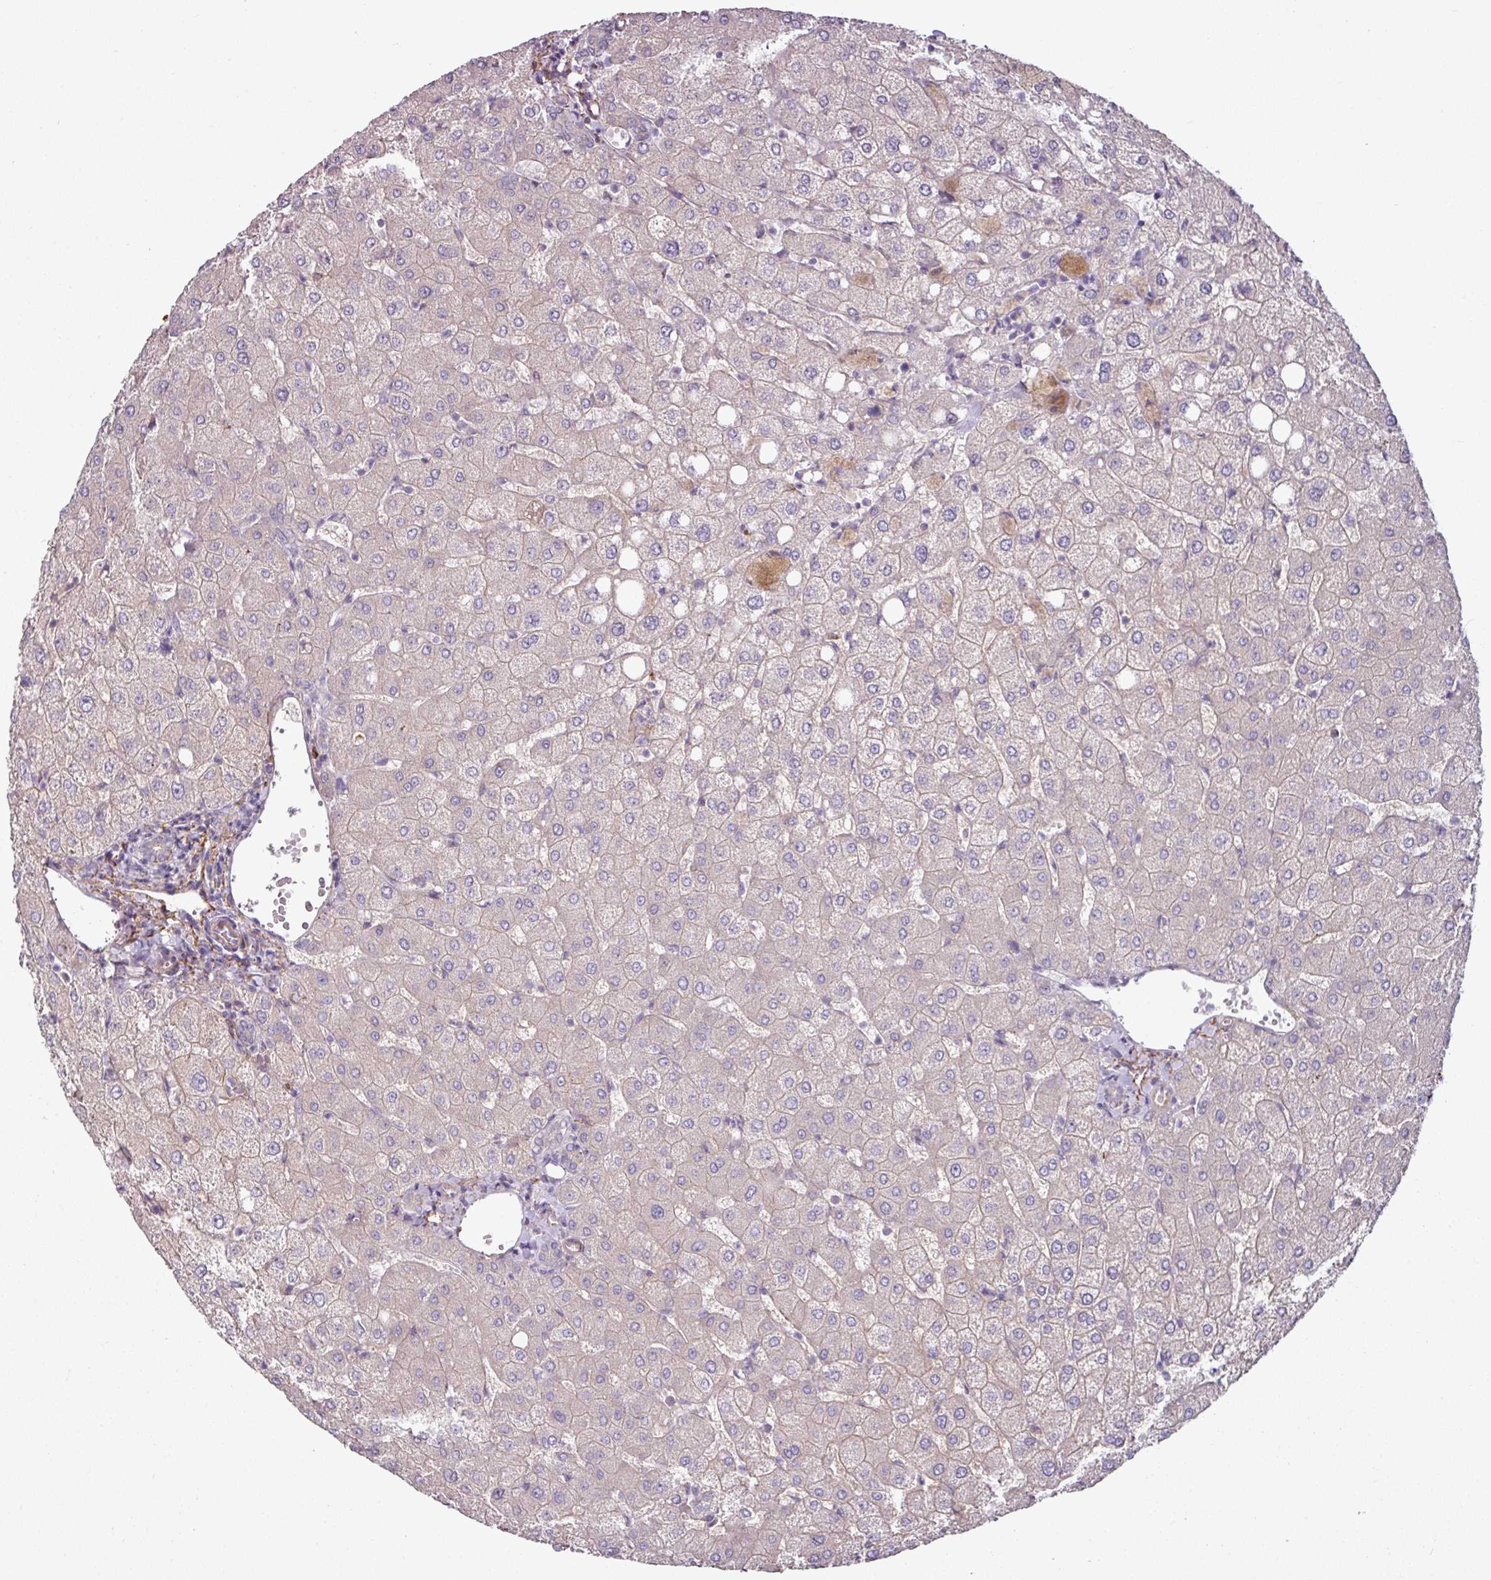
{"staining": {"intensity": "negative", "quantity": "none", "location": "none"}, "tissue": "liver", "cell_type": "Cholangiocytes", "image_type": "normal", "snomed": [{"axis": "morphology", "description": "Normal tissue, NOS"}, {"axis": "topography", "description": "Liver"}], "caption": "Immunohistochemical staining of benign human liver displays no significant positivity in cholangiocytes.", "gene": "MTMR14", "patient": {"sex": "female", "age": 54}}